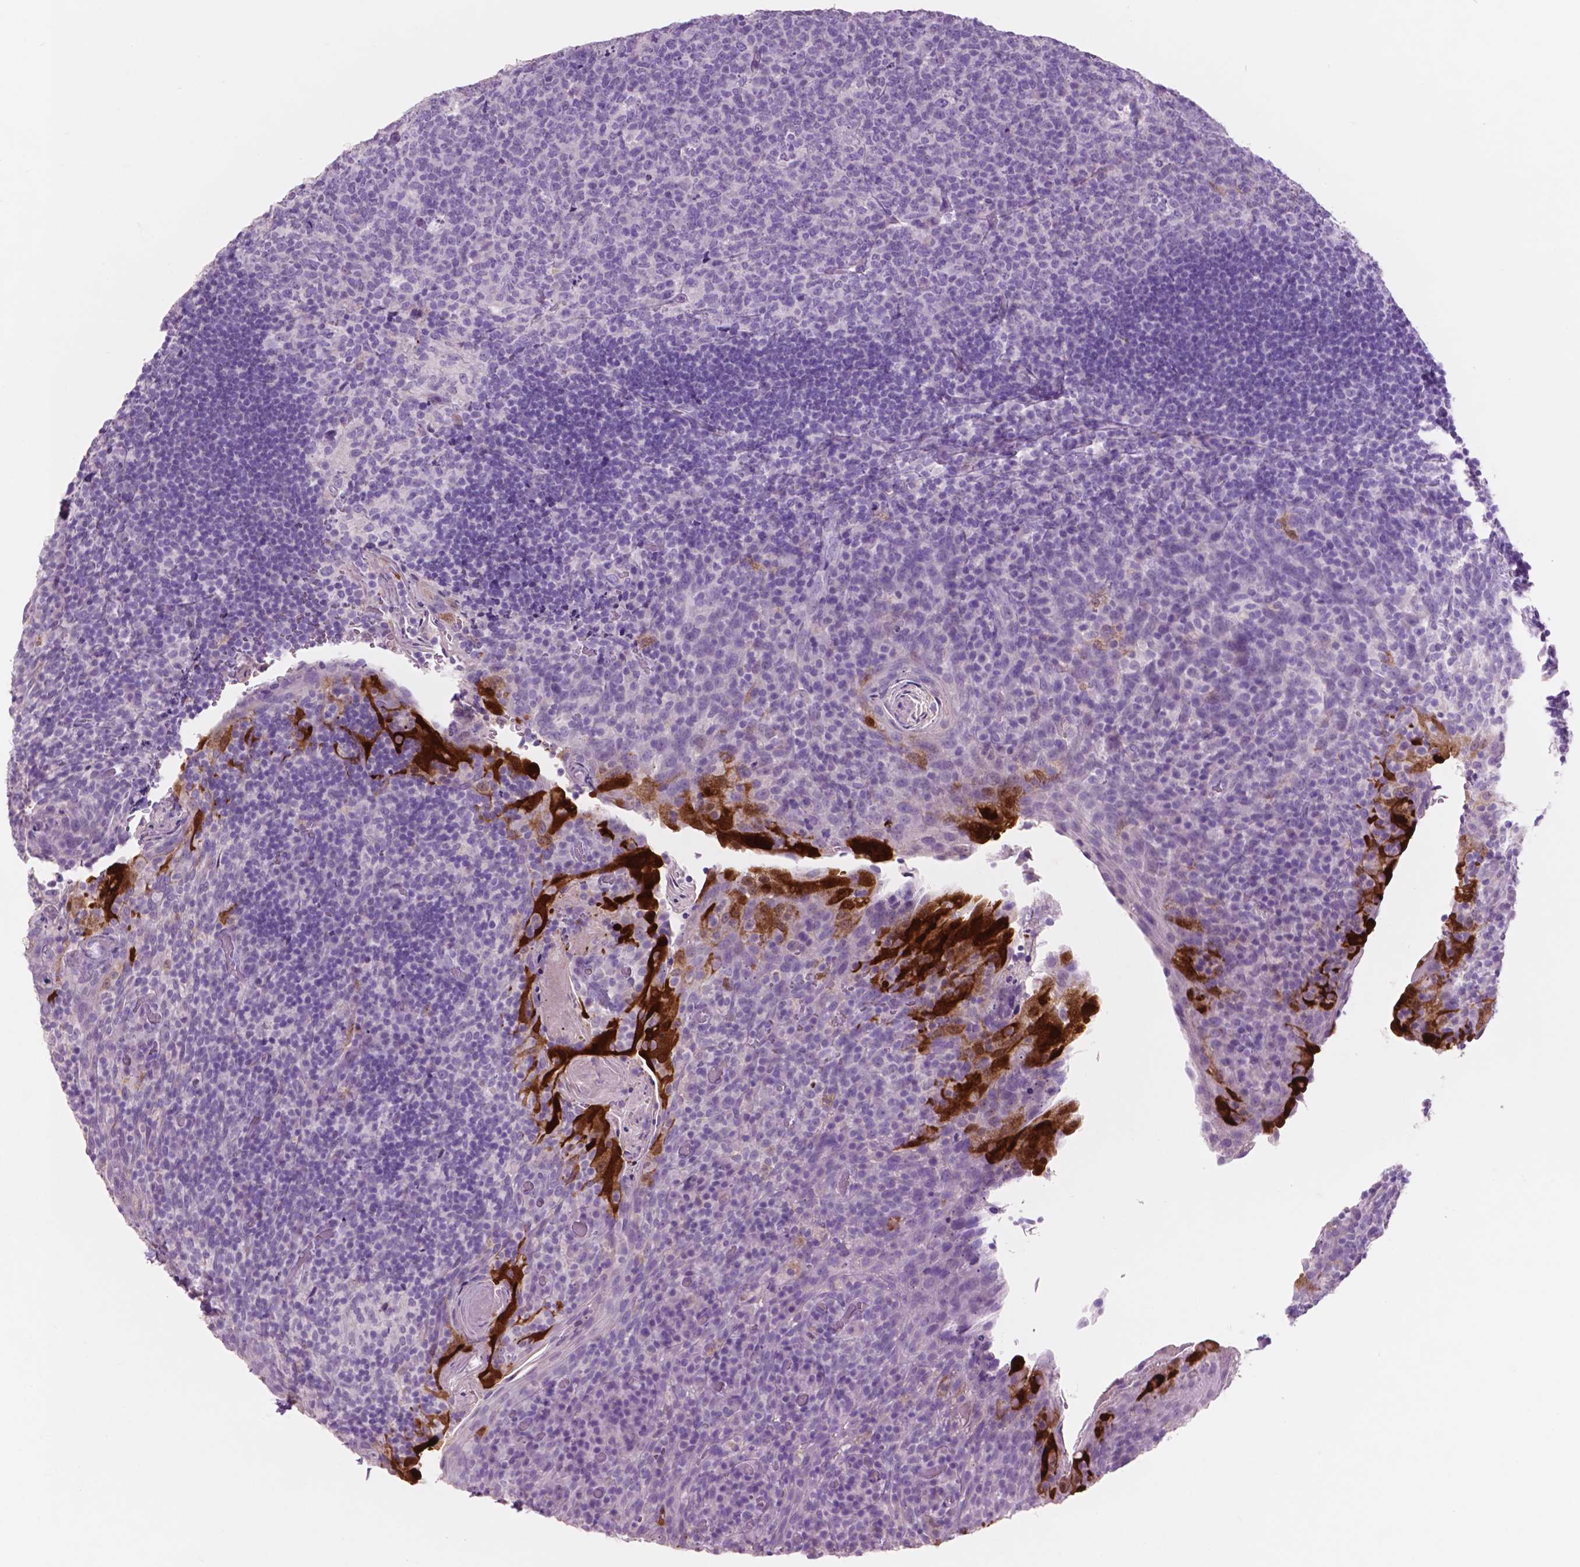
{"staining": {"intensity": "negative", "quantity": "none", "location": "none"}, "tissue": "tonsil", "cell_type": "Germinal center cells", "image_type": "normal", "snomed": [{"axis": "morphology", "description": "Normal tissue, NOS"}, {"axis": "topography", "description": "Tonsil"}], "caption": "A micrograph of tonsil stained for a protein exhibits no brown staining in germinal center cells.", "gene": "IDO1", "patient": {"sex": "male", "age": 17}}